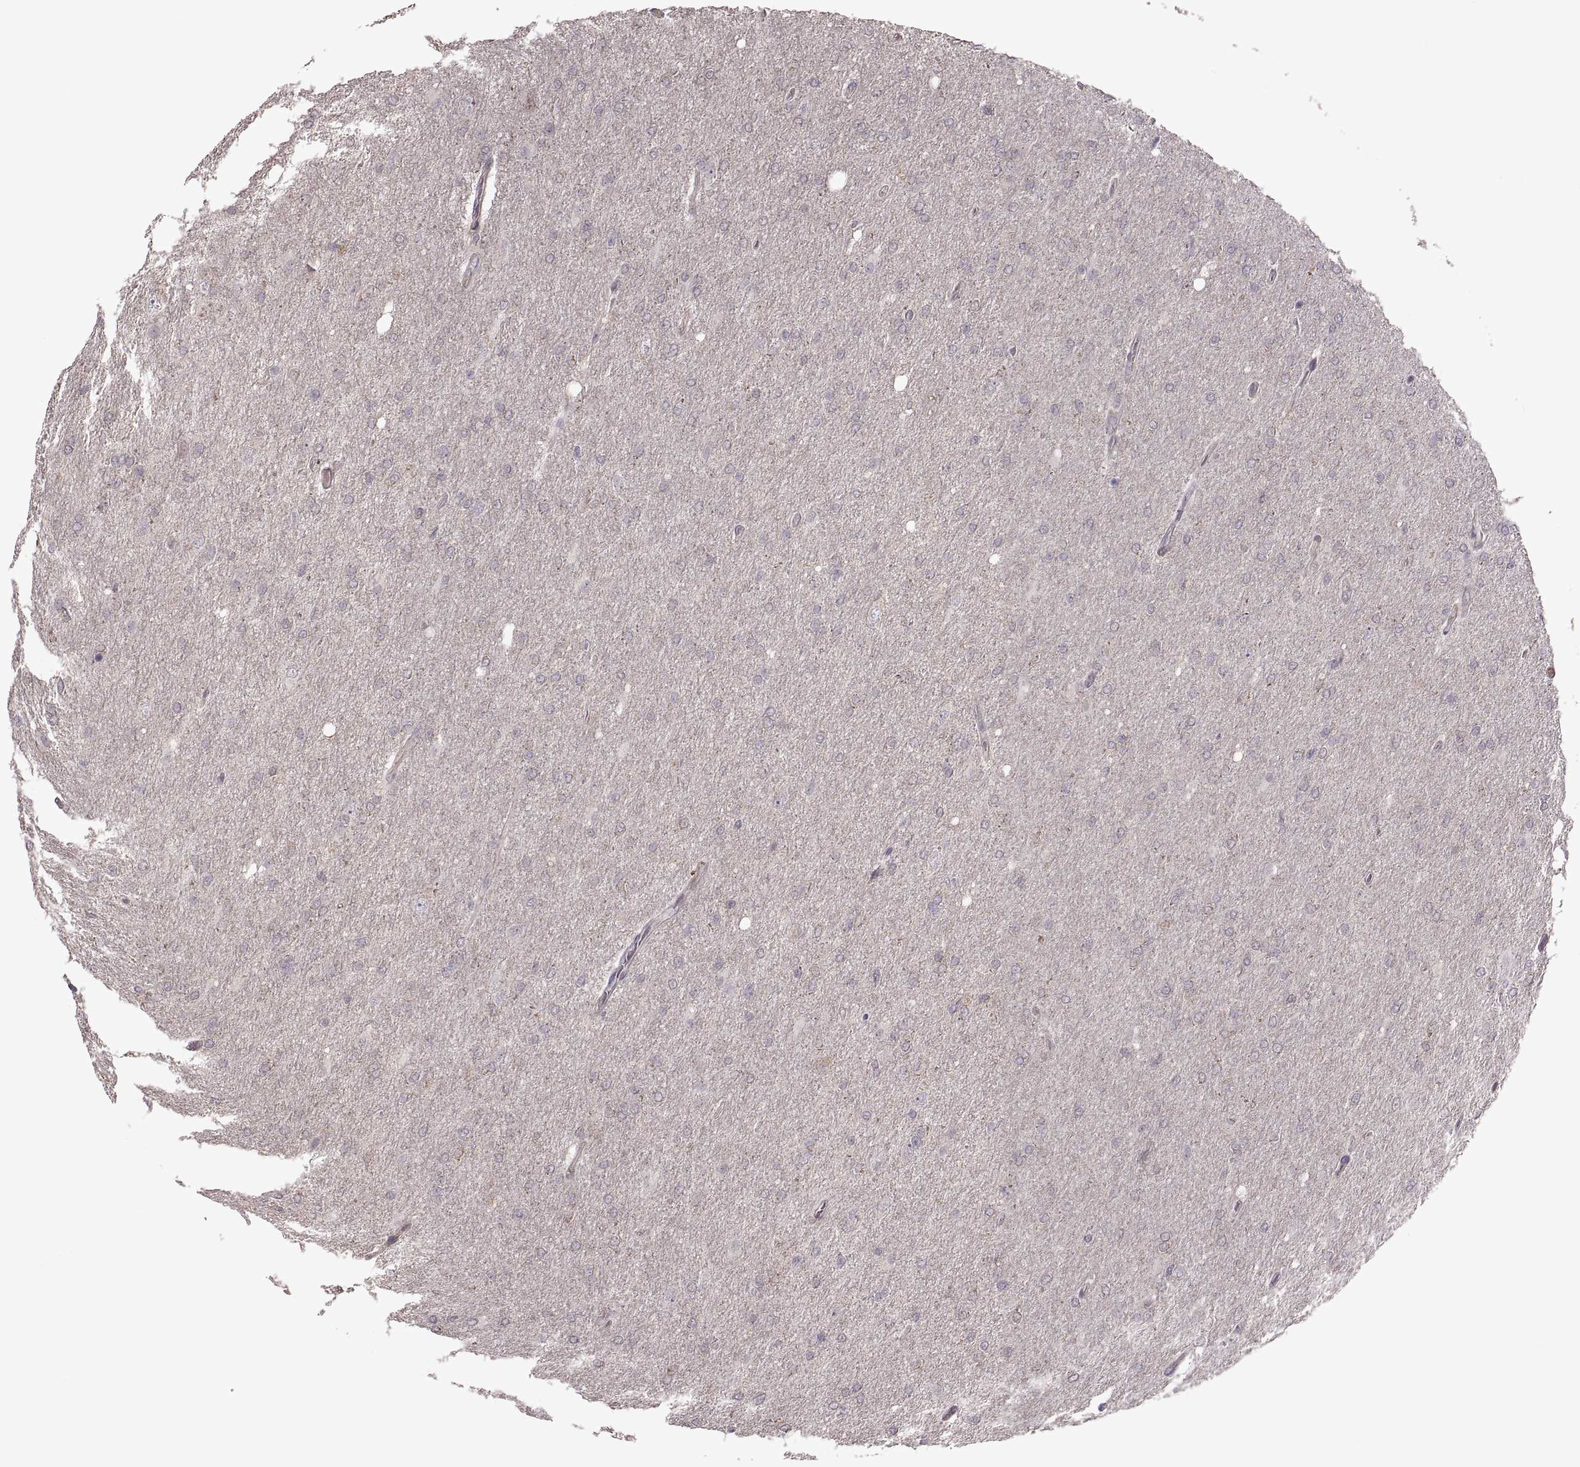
{"staining": {"intensity": "negative", "quantity": "none", "location": "none"}, "tissue": "glioma", "cell_type": "Tumor cells", "image_type": "cancer", "snomed": [{"axis": "morphology", "description": "Glioma, malignant, High grade"}, {"axis": "topography", "description": "Cerebral cortex"}], "caption": "Glioma stained for a protein using IHC displays no expression tumor cells.", "gene": "PIERCE1", "patient": {"sex": "male", "age": 70}}